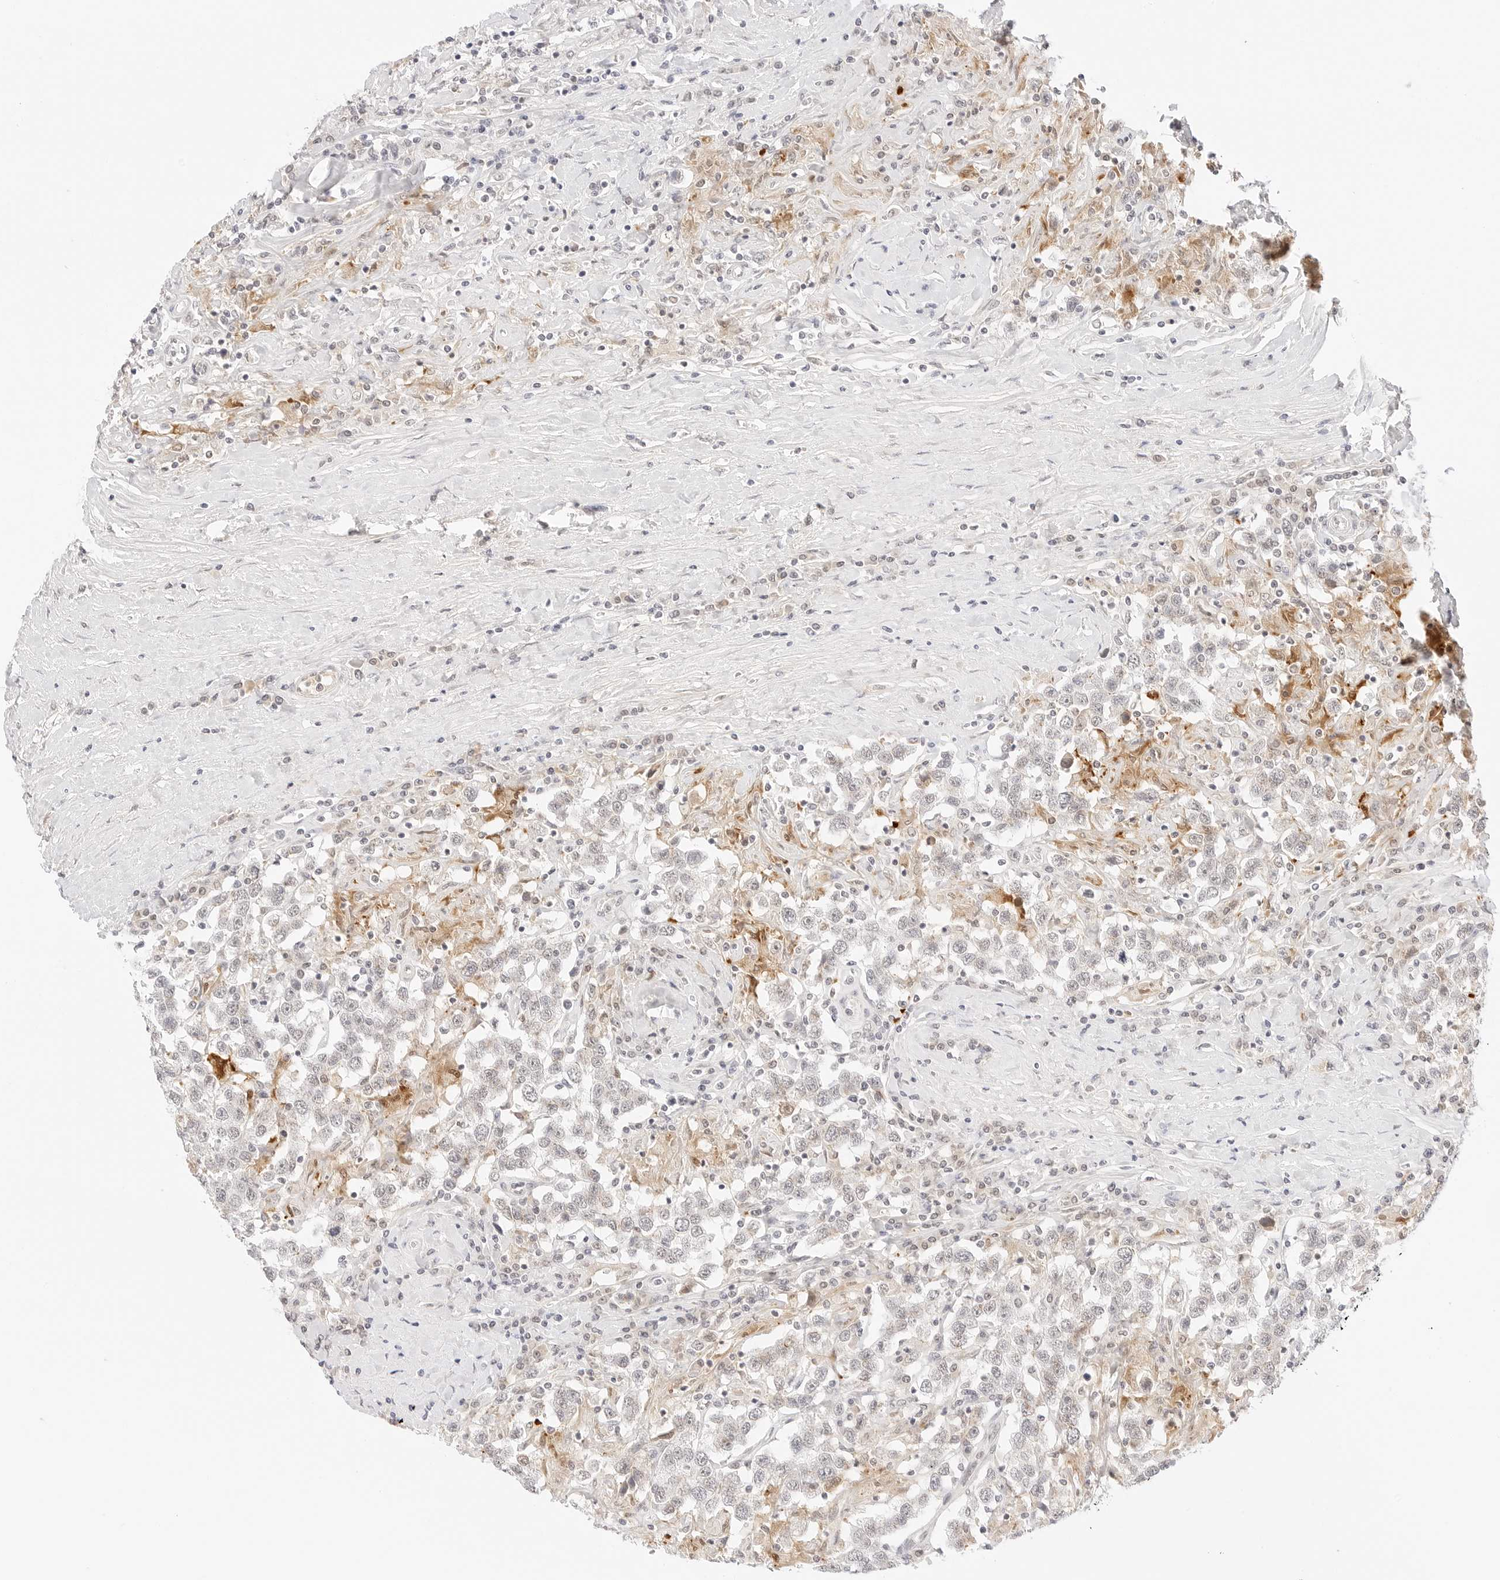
{"staining": {"intensity": "negative", "quantity": "none", "location": "none"}, "tissue": "testis cancer", "cell_type": "Tumor cells", "image_type": "cancer", "snomed": [{"axis": "morphology", "description": "Seminoma, NOS"}, {"axis": "topography", "description": "Testis"}], "caption": "Seminoma (testis) was stained to show a protein in brown. There is no significant expression in tumor cells.", "gene": "XKR4", "patient": {"sex": "male", "age": 41}}